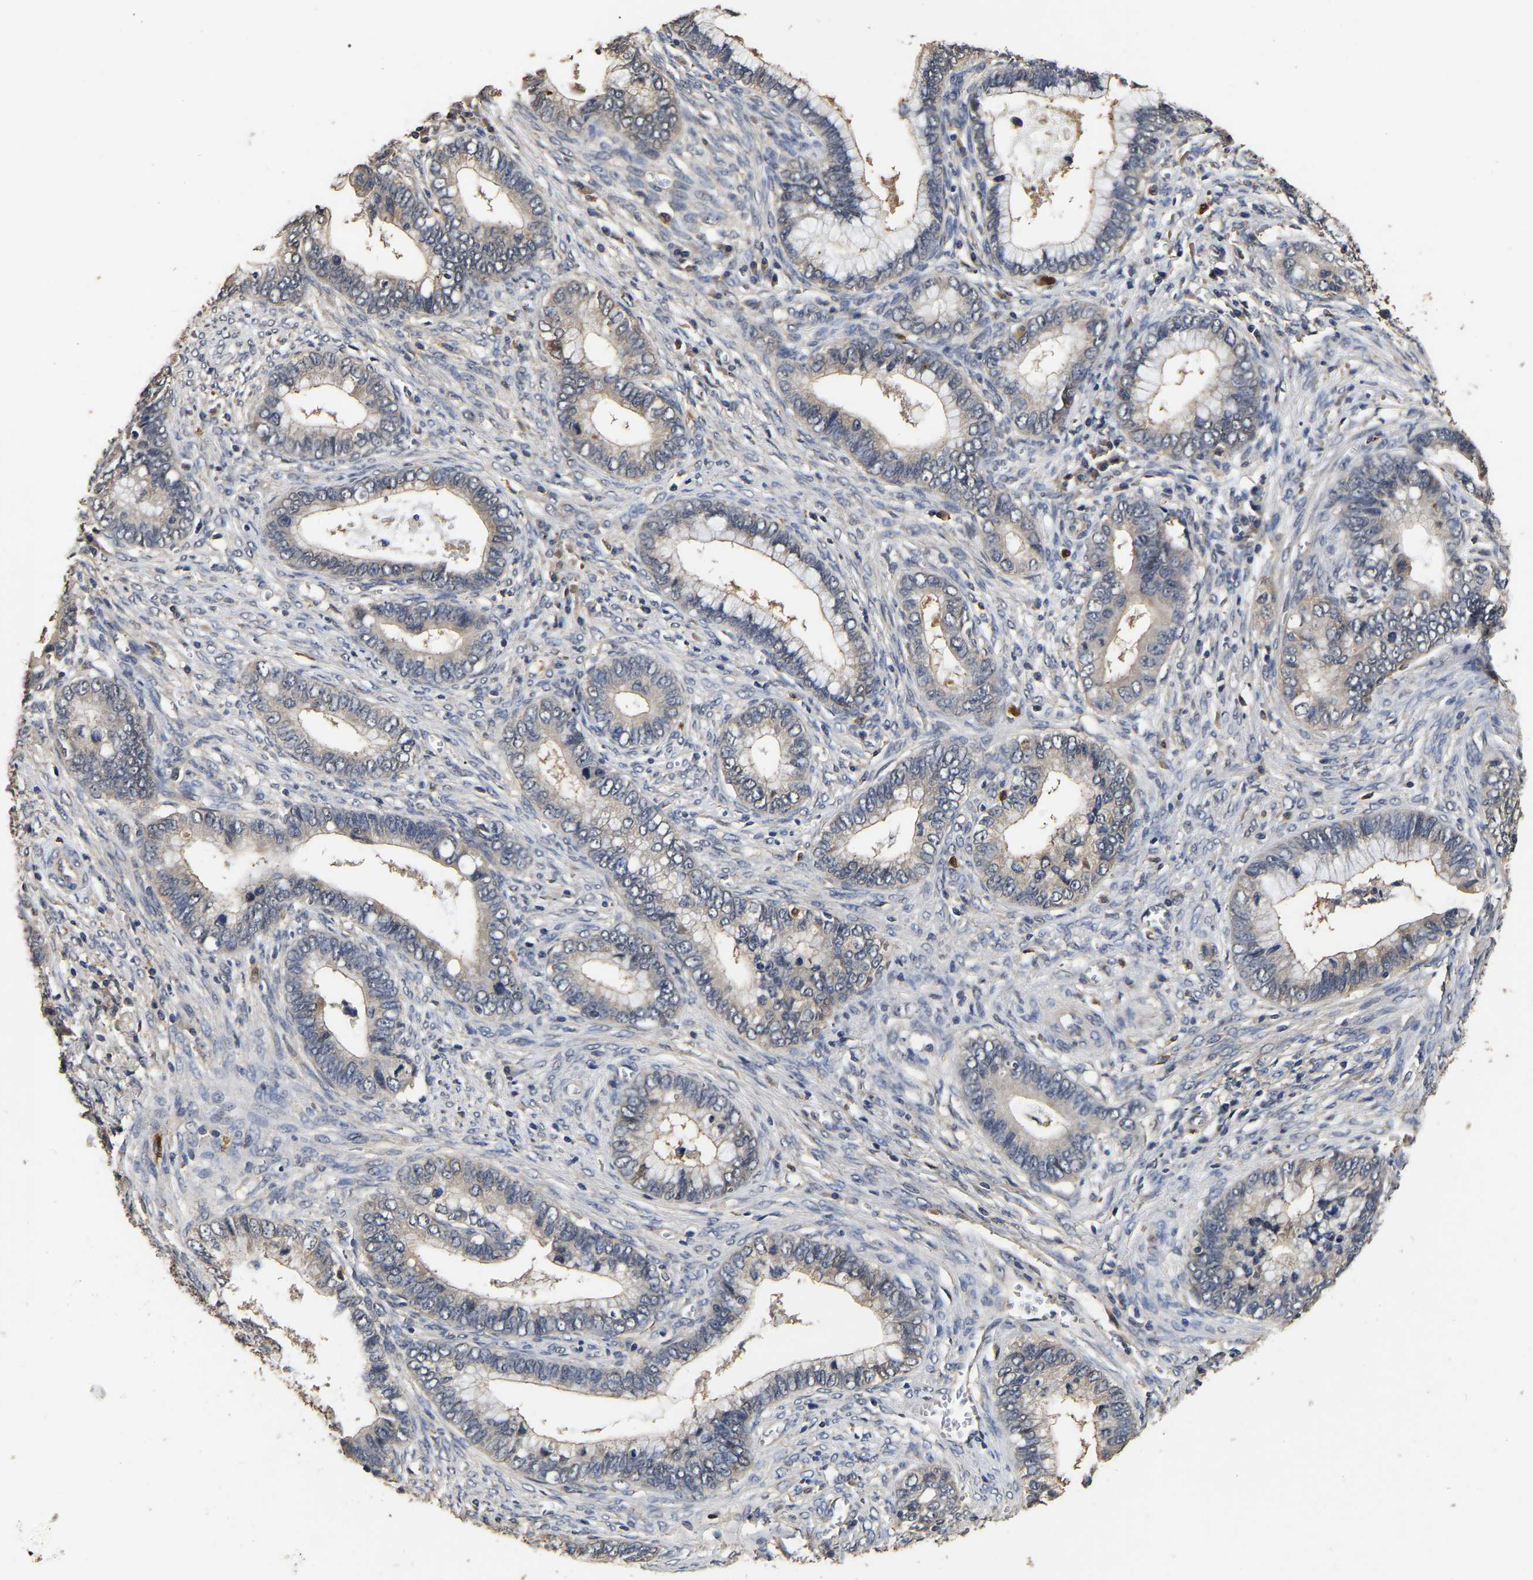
{"staining": {"intensity": "weak", "quantity": "<25%", "location": "cytoplasmic/membranous"}, "tissue": "cervical cancer", "cell_type": "Tumor cells", "image_type": "cancer", "snomed": [{"axis": "morphology", "description": "Adenocarcinoma, NOS"}, {"axis": "topography", "description": "Cervix"}], "caption": "The image demonstrates no significant staining in tumor cells of cervical adenocarcinoma.", "gene": "STK32C", "patient": {"sex": "female", "age": 44}}